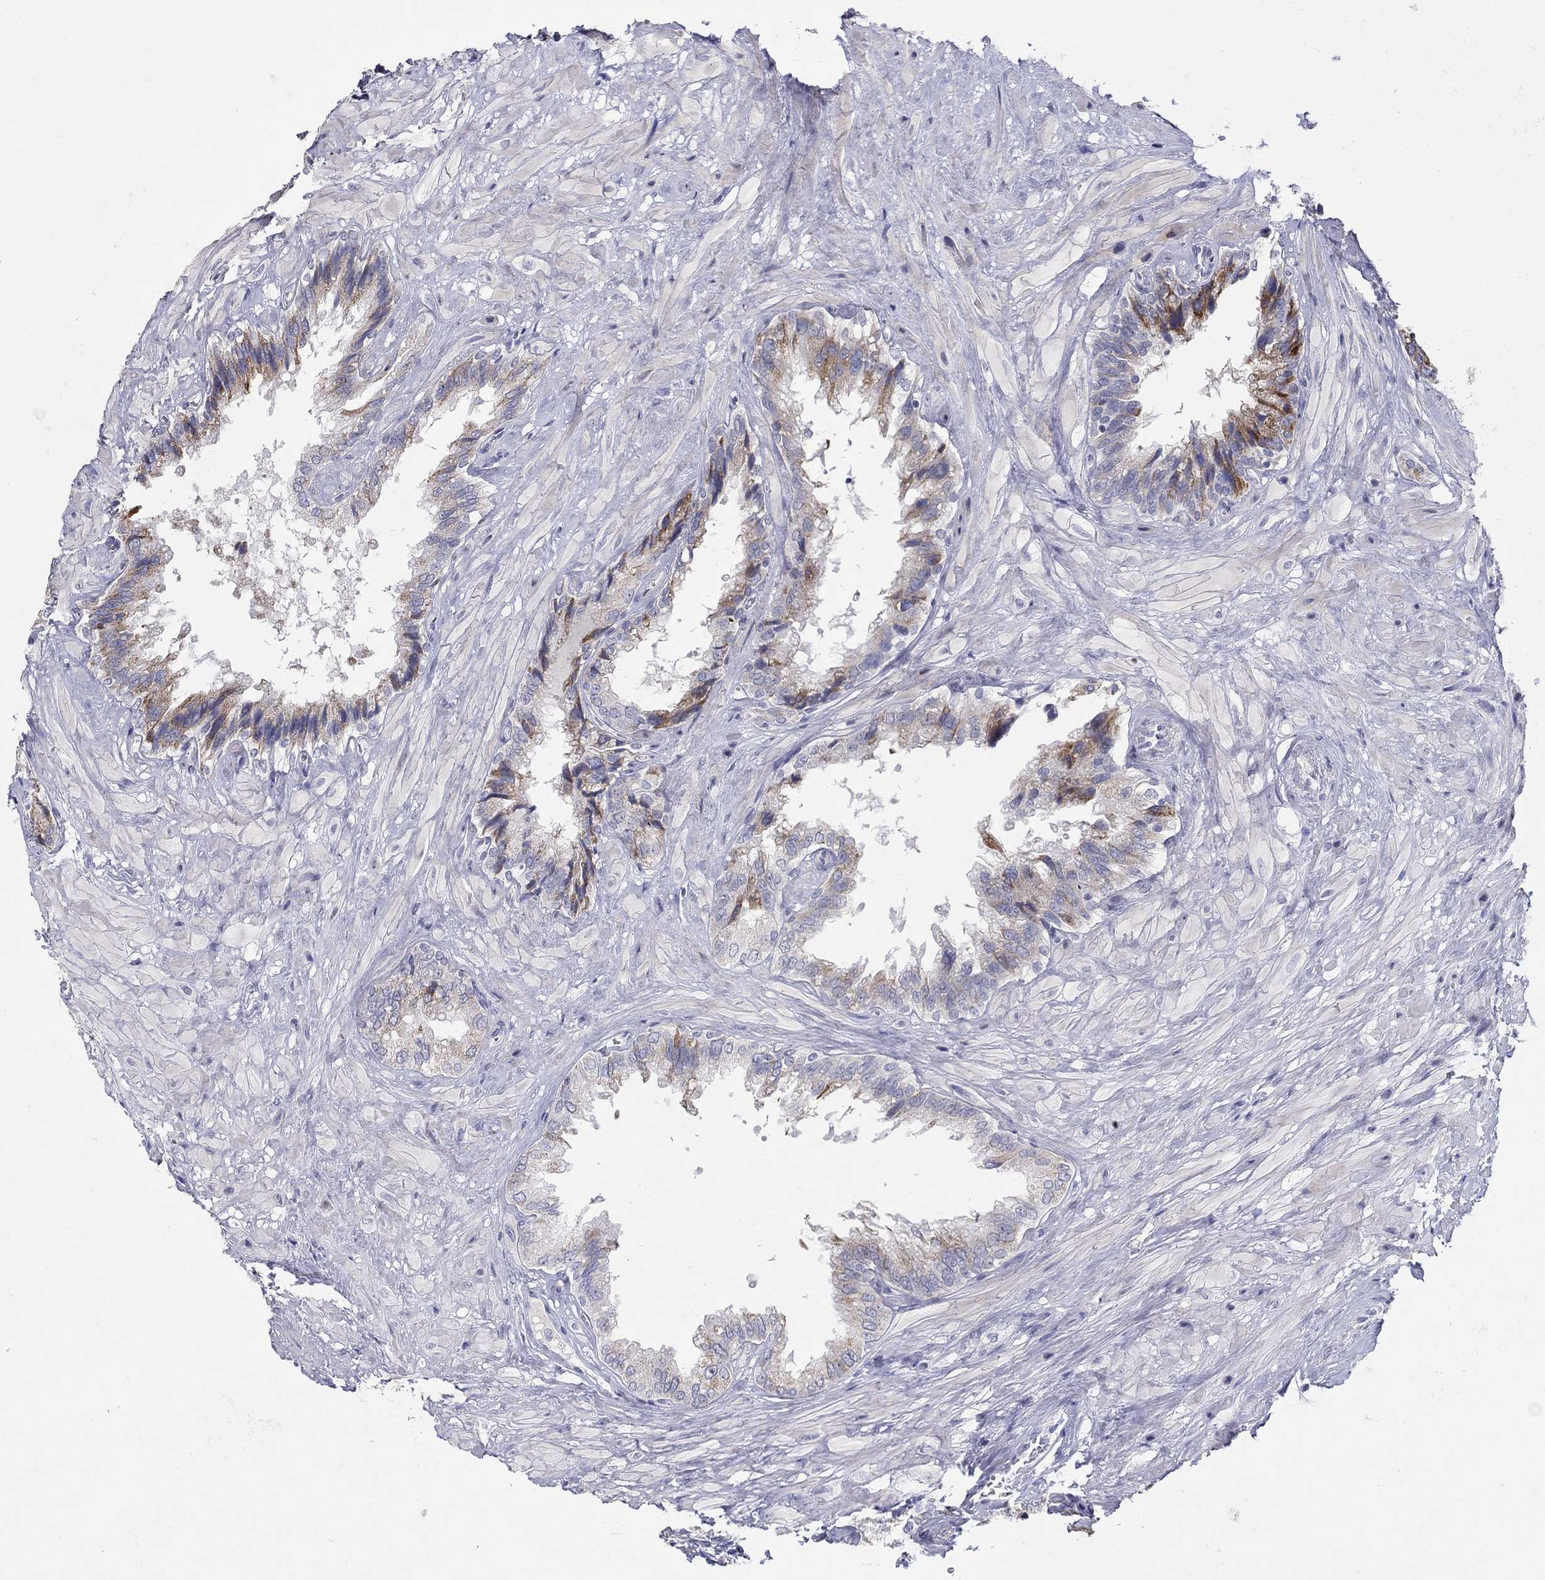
{"staining": {"intensity": "strong", "quantity": "<25%", "location": "cytoplasmic/membranous"}, "tissue": "seminal vesicle", "cell_type": "Glandular cells", "image_type": "normal", "snomed": [{"axis": "morphology", "description": "Normal tissue, NOS"}, {"axis": "topography", "description": "Seminal veicle"}], "caption": "Glandular cells display strong cytoplasmic/membranous staining in about <25% of cells in normal seminal vesicle.", "gene": "HMX2", "patient": {"sex": "male", "age": 67}}